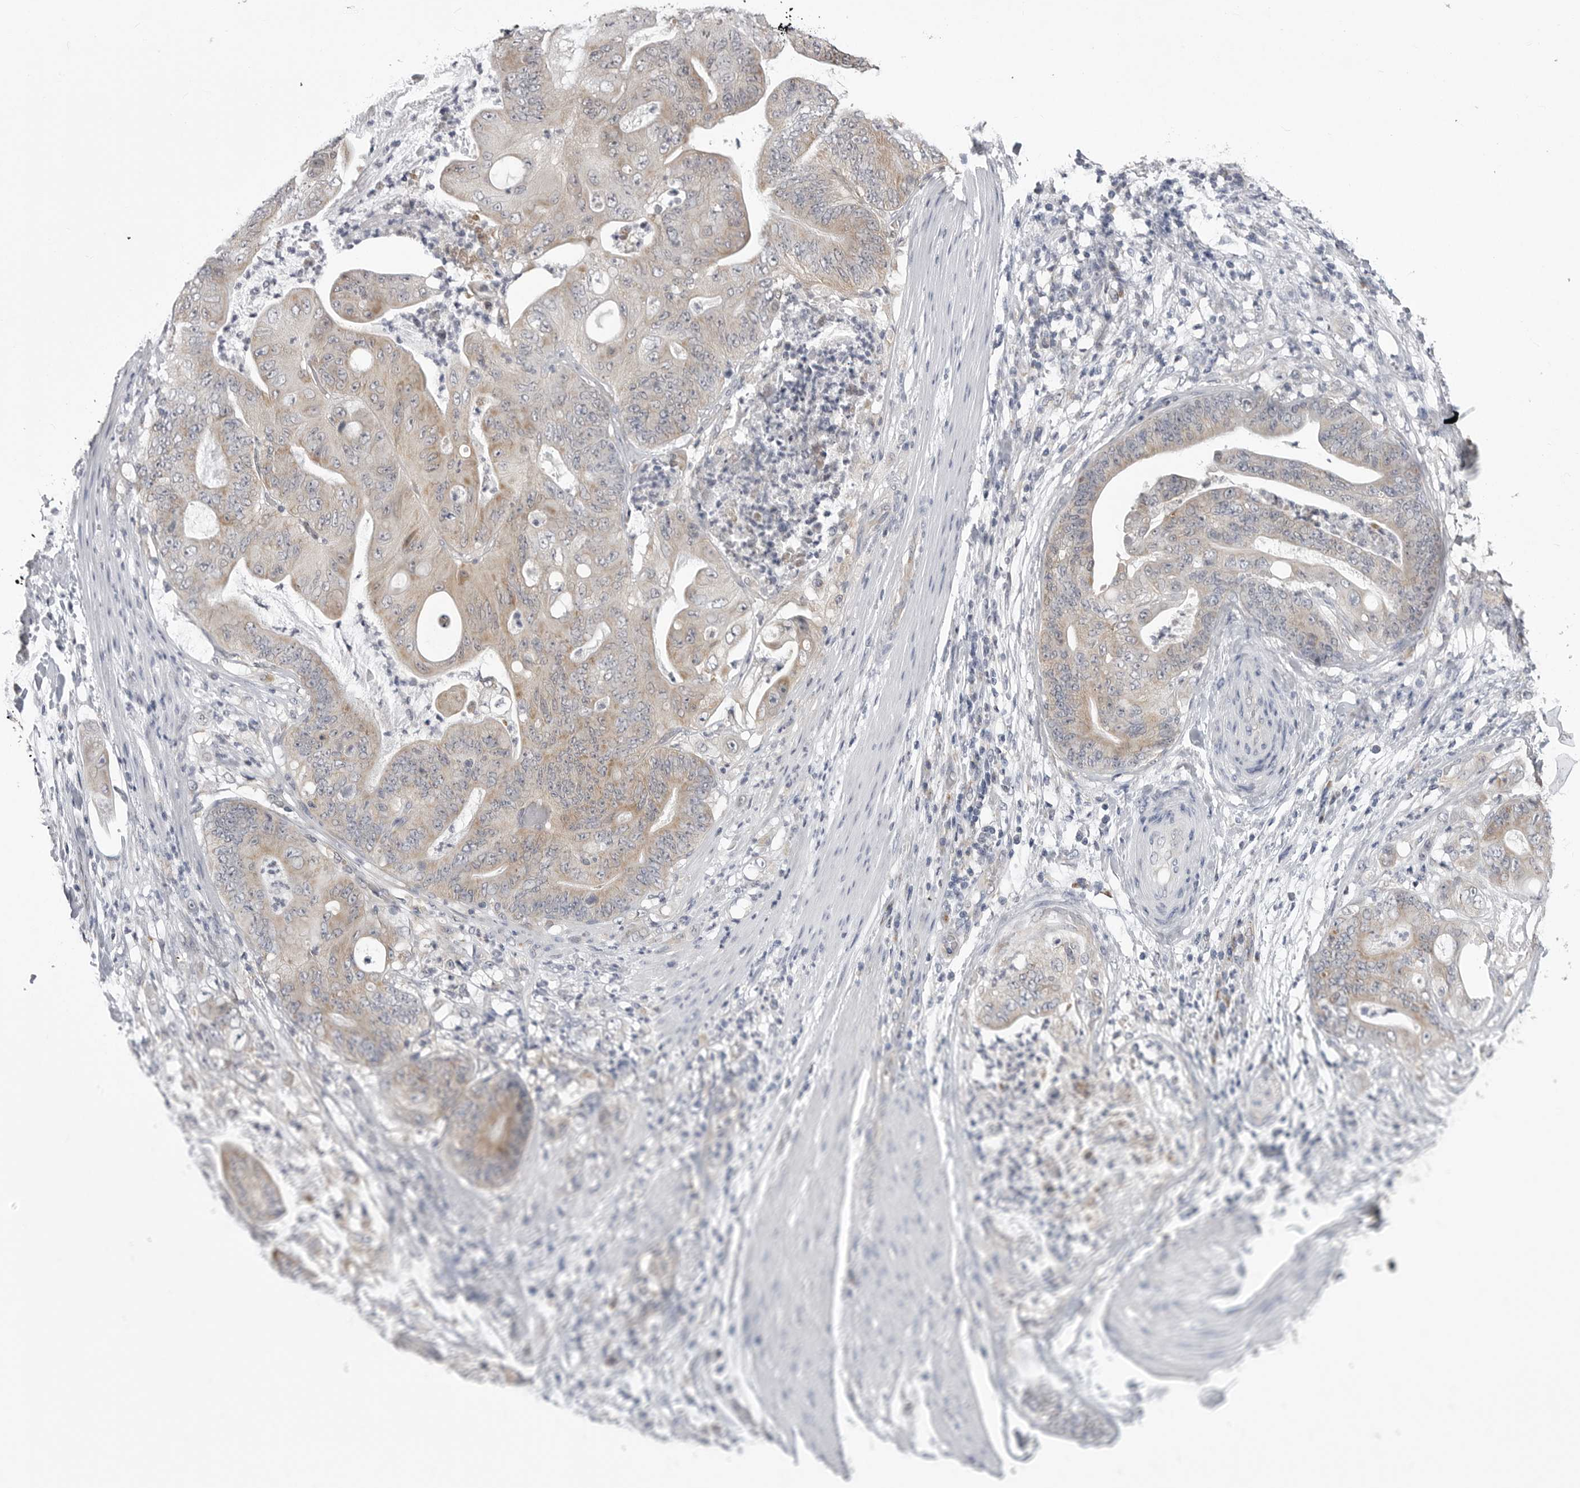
{"staining": {"intensity": "weak", "quantity": "25%-75%", "location": "cytoplasmic/membranous"}, "tissue": "stomach cancer", "cell_type": "Tumor cells", "image_type": "cancer", "snomed": [{"axis": "morphology", "description": "Adenocarcinoma, NOS"}, {"axis": "topography", "description": "Stomach"}], "caption": "Adenocarcinoma (stomach) stained with a protein marker displays weak staining in tumor cells.", "gene": "FH", "patient": {"sex": "female", "age": 73}}